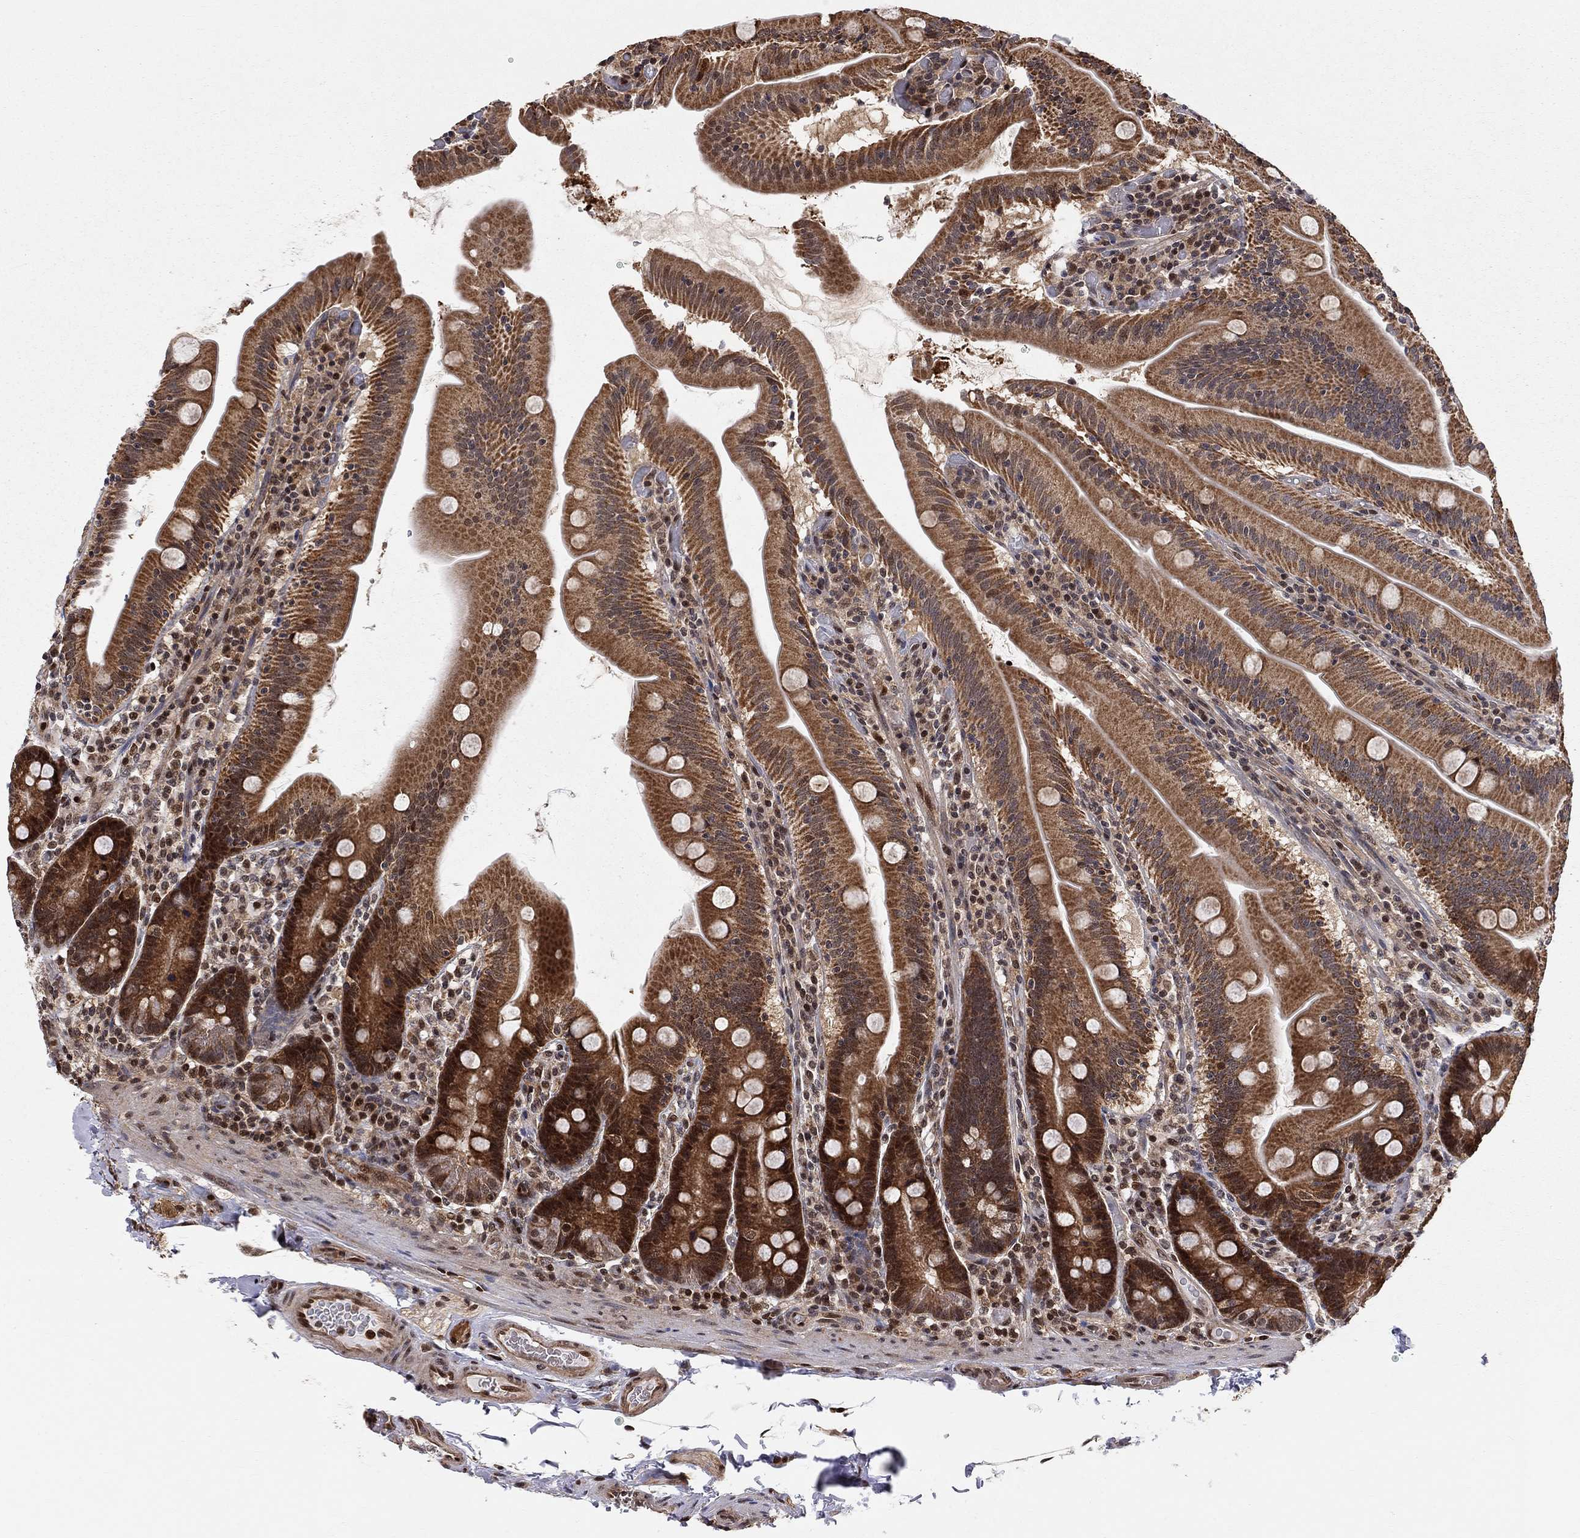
{"staining": {"intensity": "strong", "quantity": ">75%", "location": "cytoplasmic/membranous"}, "tissue": "small intestine", "cell_type": "Glandular cells", "image_type": "normal", "snomed": [{"axis": "morphology", "description": "Normal tissue, NOS"}, {"axis": "topography", "description": "Small intestine"}], "caption": "High-power microscopy captured an immunohistochemistry micrograph of unremarkable small intestine, revealing strong cytoplasmic/membranous expression in about >75% of glandular cells. (IHC, brightfield microscopy, high magnification).", "gene": "ELOB", "patient": {"sex": "male", "age": 37}}